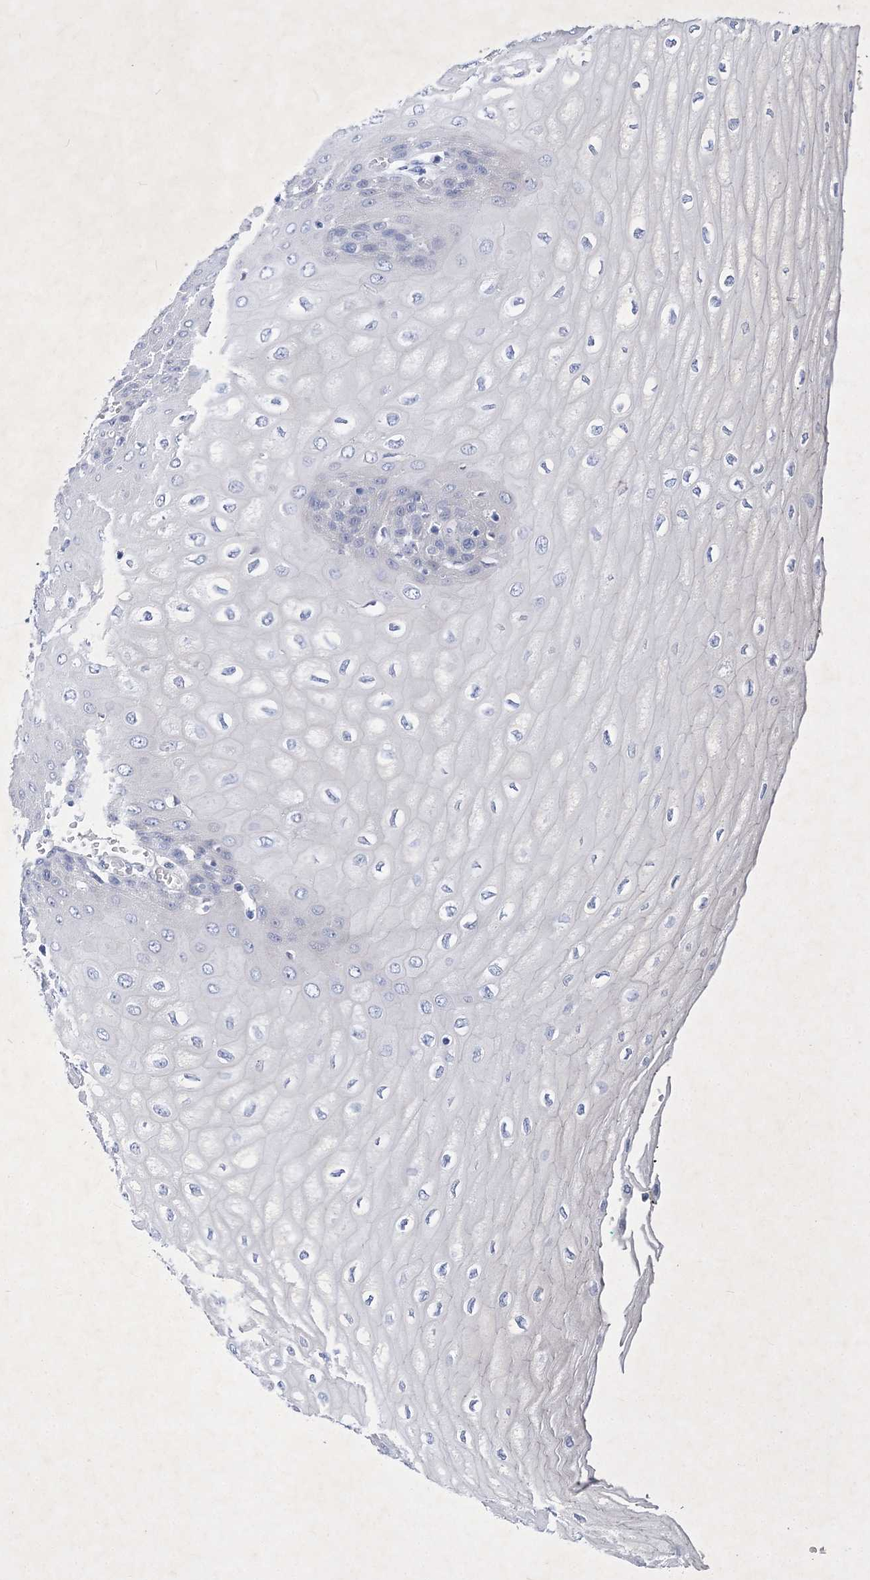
{"staining": {"intensity": "negative", "quantity": "none", "location": "none"}, "tissue": "esophagus", "cell_type": "Squamous epithelial cells", "image_type": "normal", "snomed": [{"axis": "morphology", "description": "Normal tissue, NOS"}, {"axis": "topography", "description": "Esophagus"}], "caption": "This micrograph is of normal esophagus stained with immunohistochemistry to label a protein in brown with the nuclei are counter-stained blue. There is no positivity in squamous epithelial cells. (DAB immunohistochemistry visualized using brightfield microscopy, high magnification).", "gene": "GPN1", "patient": {"sex": "male", "age": 60}}